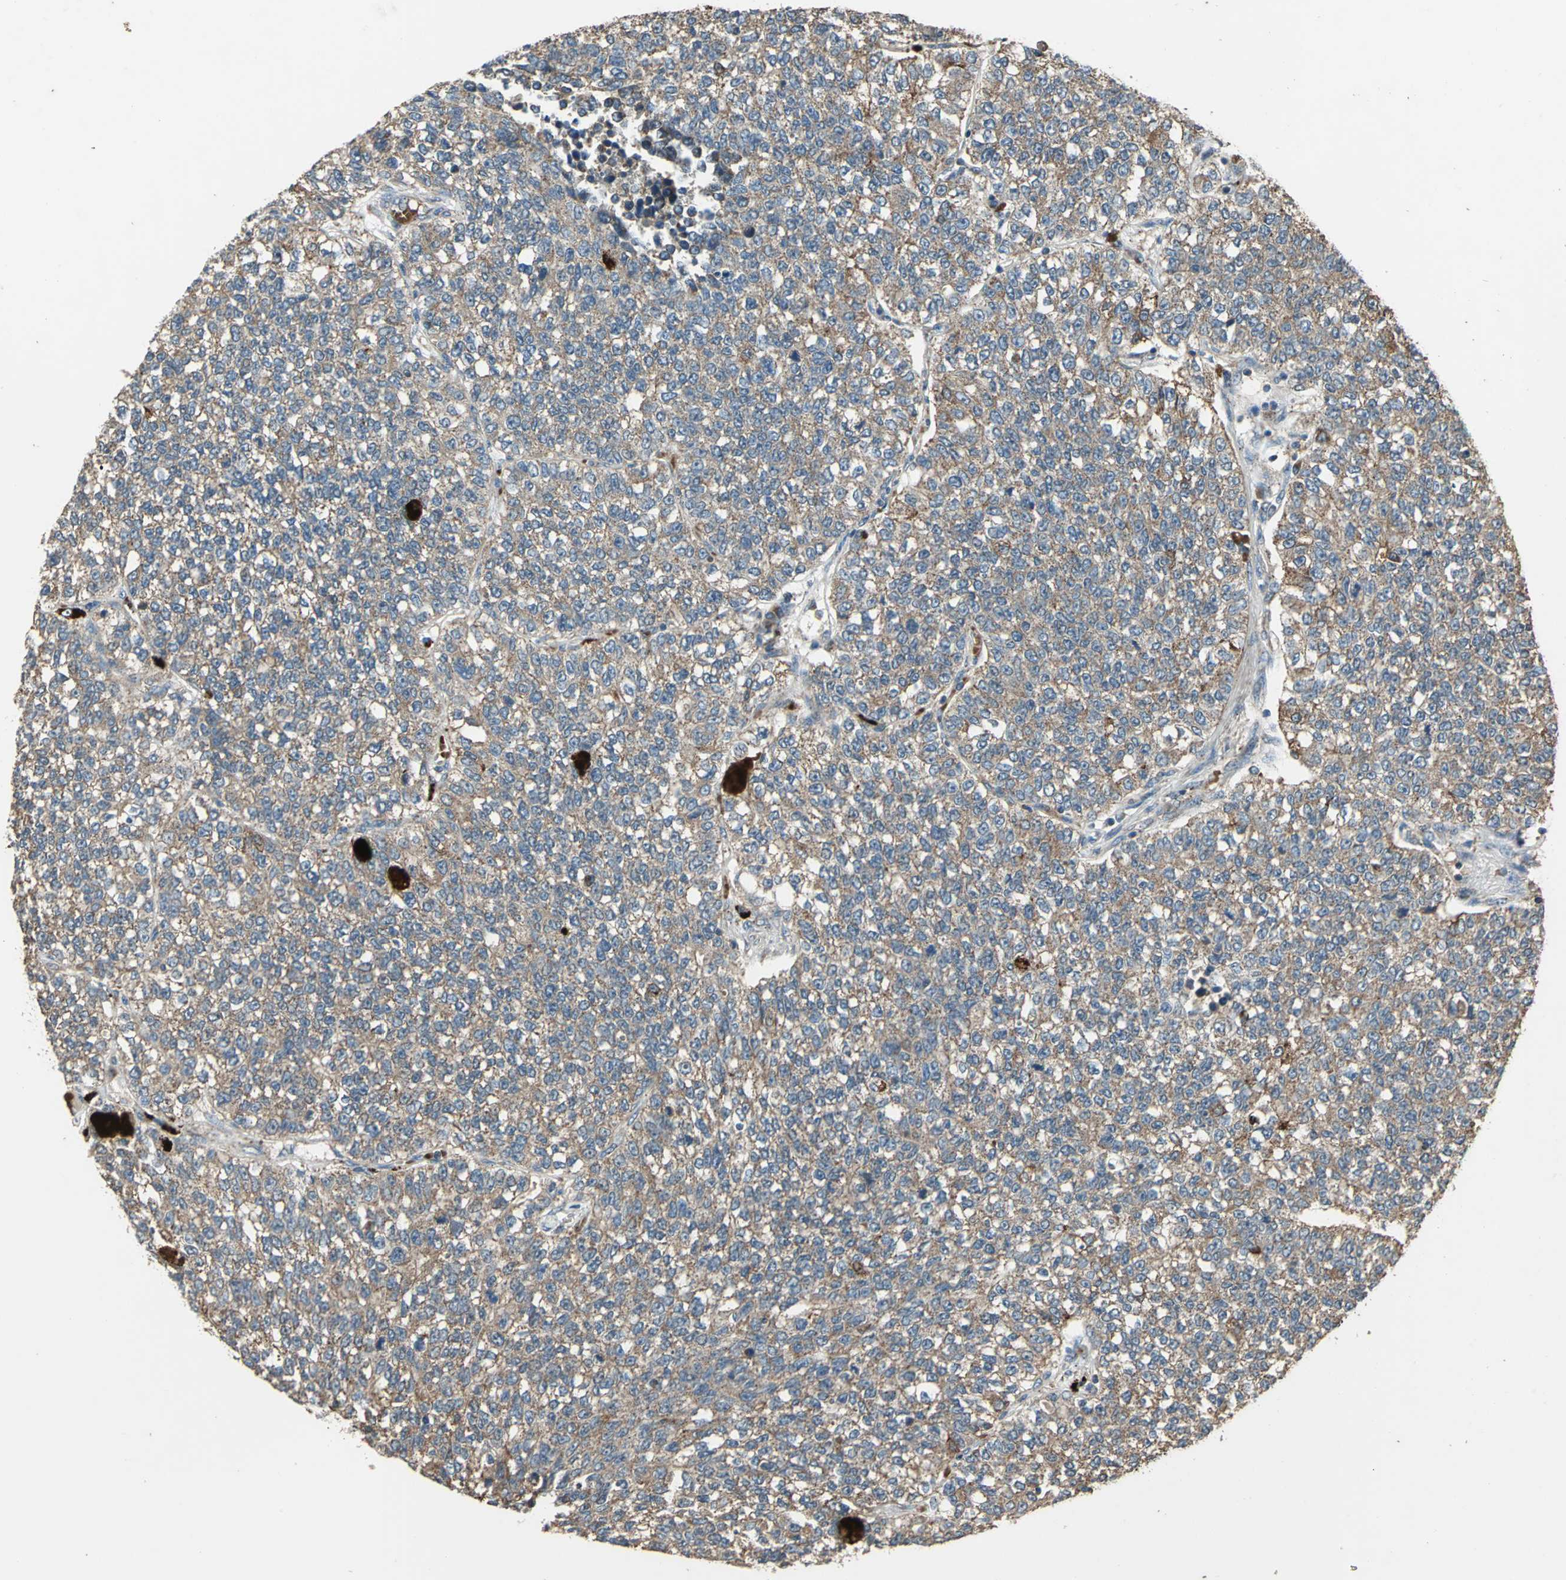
{"staining": {"intensity": "moderate", "quantity": ">75%", "location": "cytoplasmic/membranous"}, "tissue": "lung cancer", "cell_type": "Tumor cells", "image_type": "cancer", "snomed": [{"axis": "morphology", "description": "Adenocarcinoma, NOS"}, {"axis": "topography", "description": "Lung"}], "caption": "Lung cancer stained with a brown dye displays moderate cytoplasmic/membranous positive positivity in about >75% of tumor cells.", "gene": "POLRMT", "patient": {"sex": "male", "age": 49}}